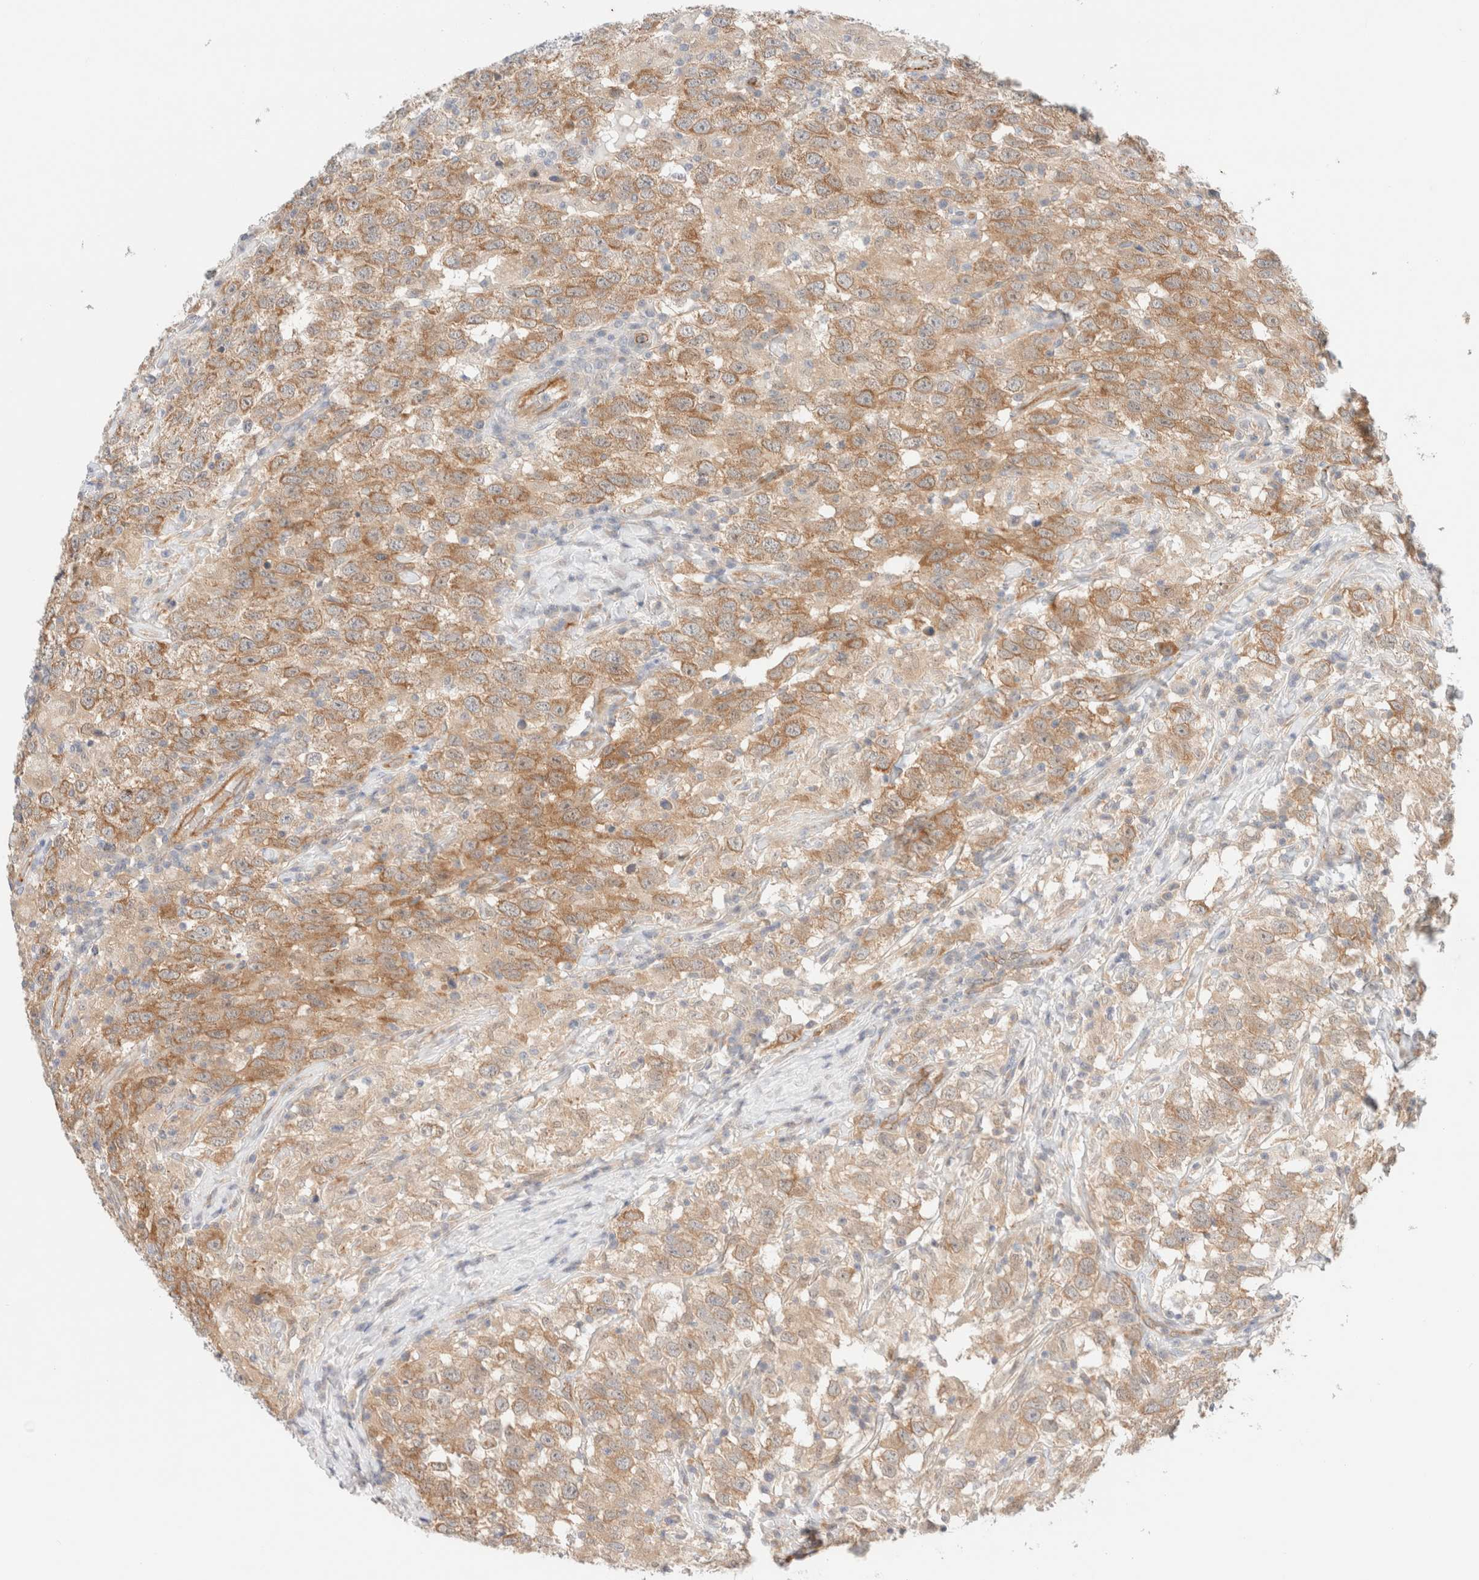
{"staining": {"intensity": "moderate", "quantity": ">75%", "location": "cytoplasmic/membranous"}, "tissue": "testis cancer", "cell_type": "Tumor cells", "image_type": "cancer", "snomed": [{"axis": "morphology", "description": "Seminoma, NOS"}, {"axis": "topography", "description": "Testis"}], "caption": "Seminoma (testis) stained with a protein marker shows moderate staining in tumor cells.", "gene": "UNC13B", "patient": {"sex": "male", "age": 41}}